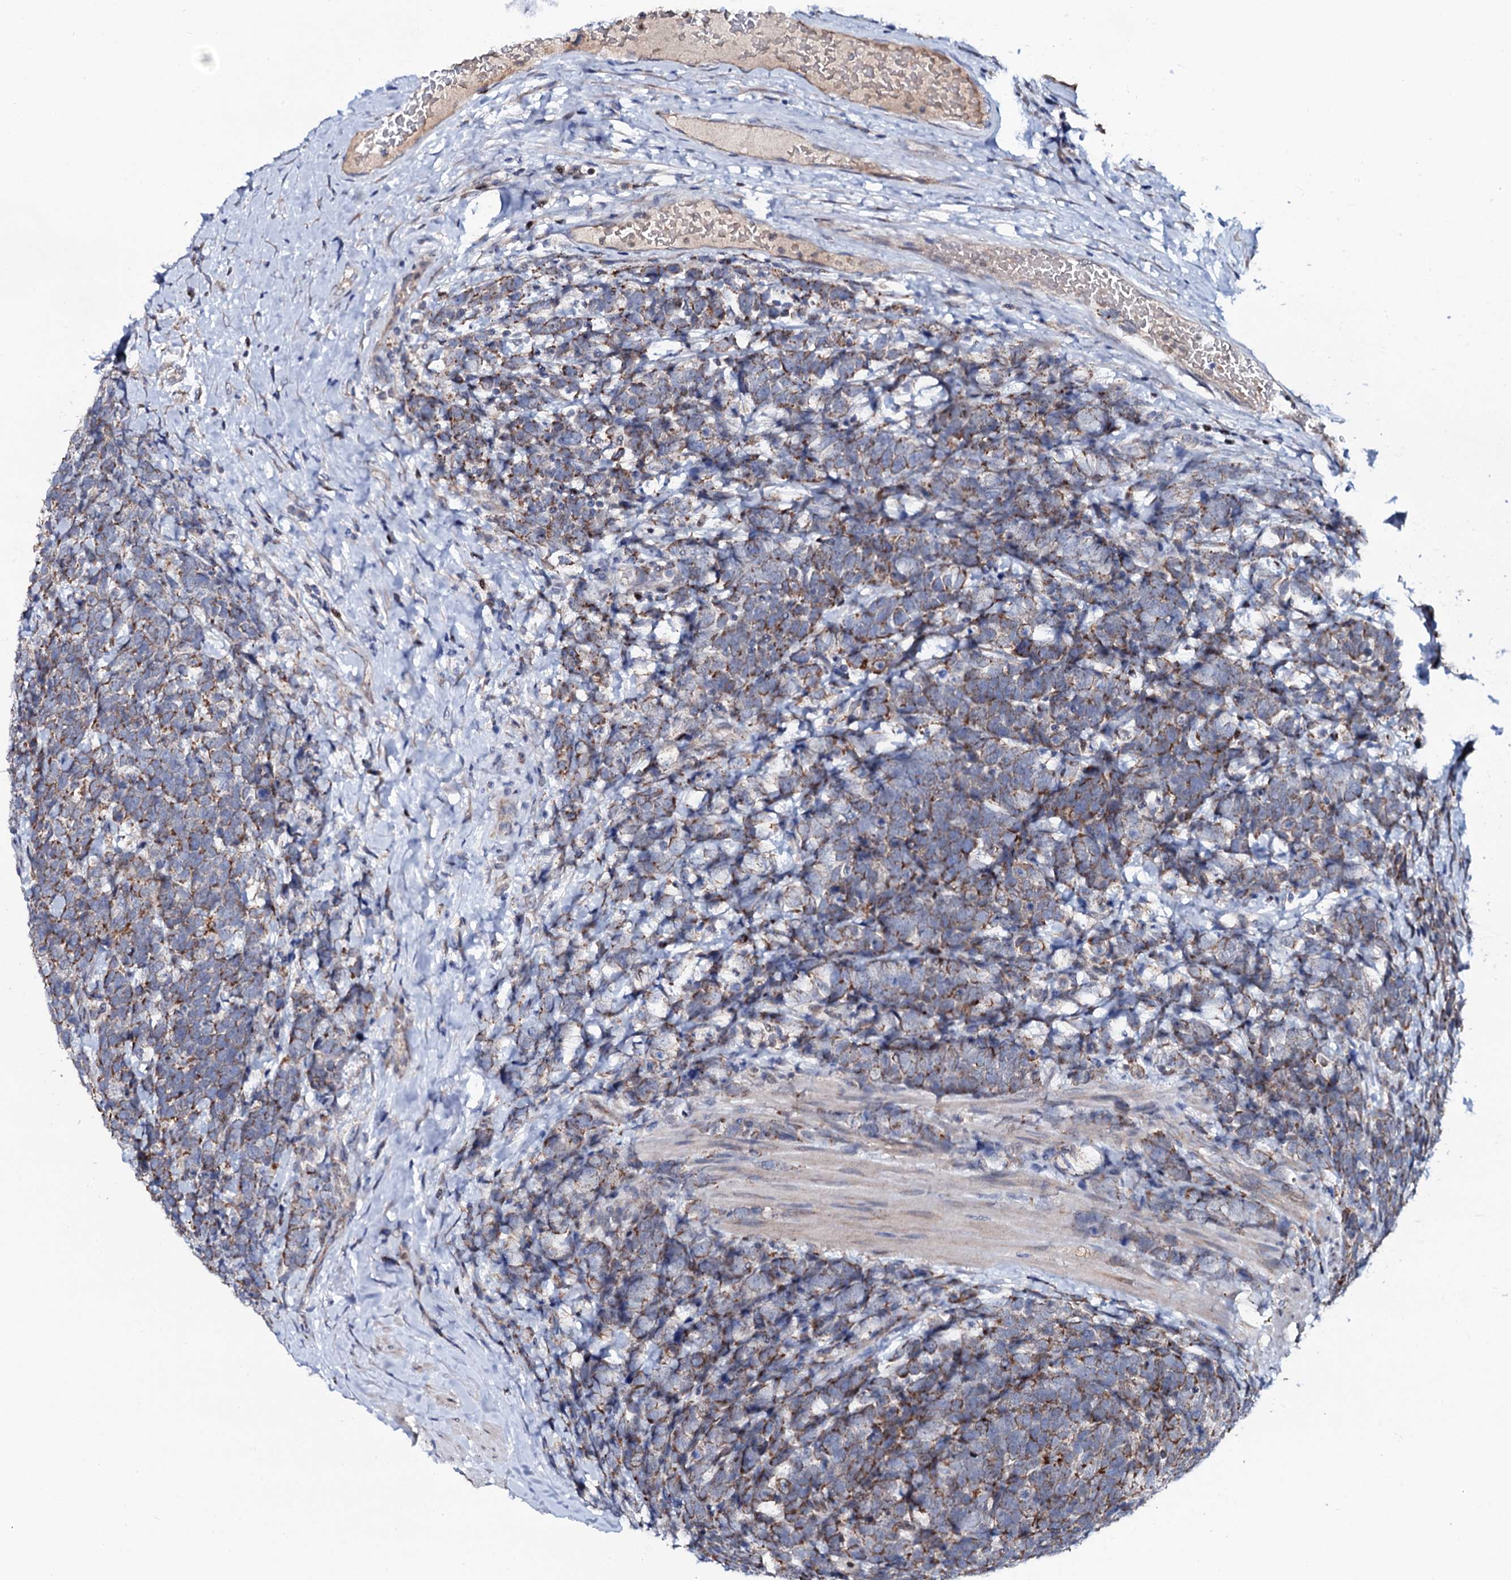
{"staining": {"intensity": "moderate", "quantity": ">75%", "location": "cytoplasmic/membranous"}, "tissue": "urothelial cancer", "cell_type": "Tumor cells", "image_type": "cancer", "snomed": [{"axis": "morphology", "description": "Urothelial carcinoma, High grade"}, {"axis": "topography", "description": "Urinary bladder"}], "caption": "High-power microscopy captured an IHC image of urothelial cancer, revealing moderate cytoplasmic/membranous positivity in about >75% of tumor cells.", "gene": "PPP1R3D", "patient": {"sex": "female", "age": 82}}